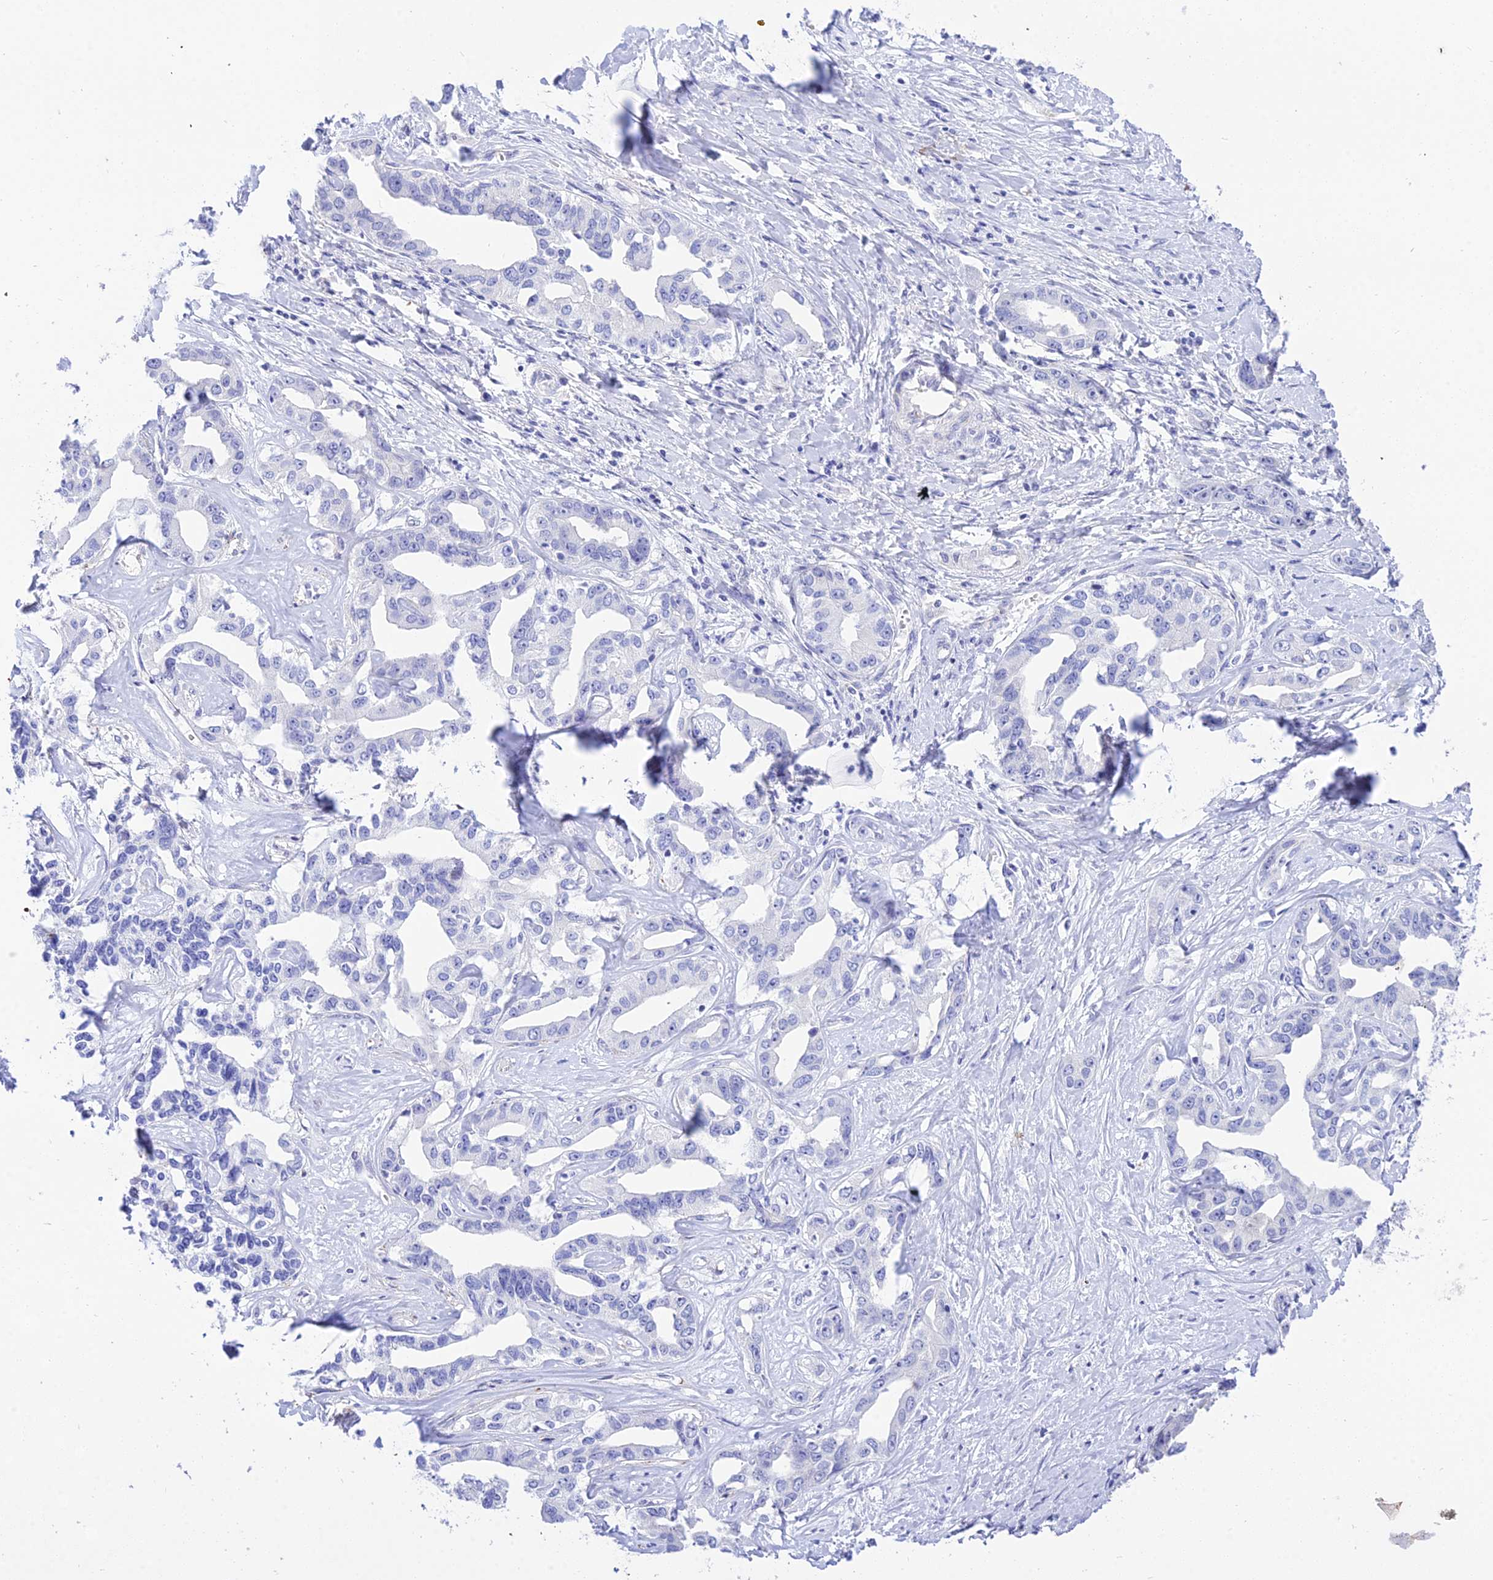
{"staining": {"intensity": "negative", "quantity": "none", "location": "none"}, "tissue": "liver cancer", "cell_type": "Tumor cells", "image_type": "cancer", "snomed": [{"axis": "morphology", "description": "Cholangiocarcinoma"}, {"axis": "topography", "description": "Liver"}], "caption": "Immunohistochemistry of liver cancer (cholangiocarcinoma) demonstrates no positivity in tumor cells. (DAB IHC visualized using brightfield microscopy, high magnification).", "gene": "DEFB107A", "patient": {"sex": "male", "age": 59}}